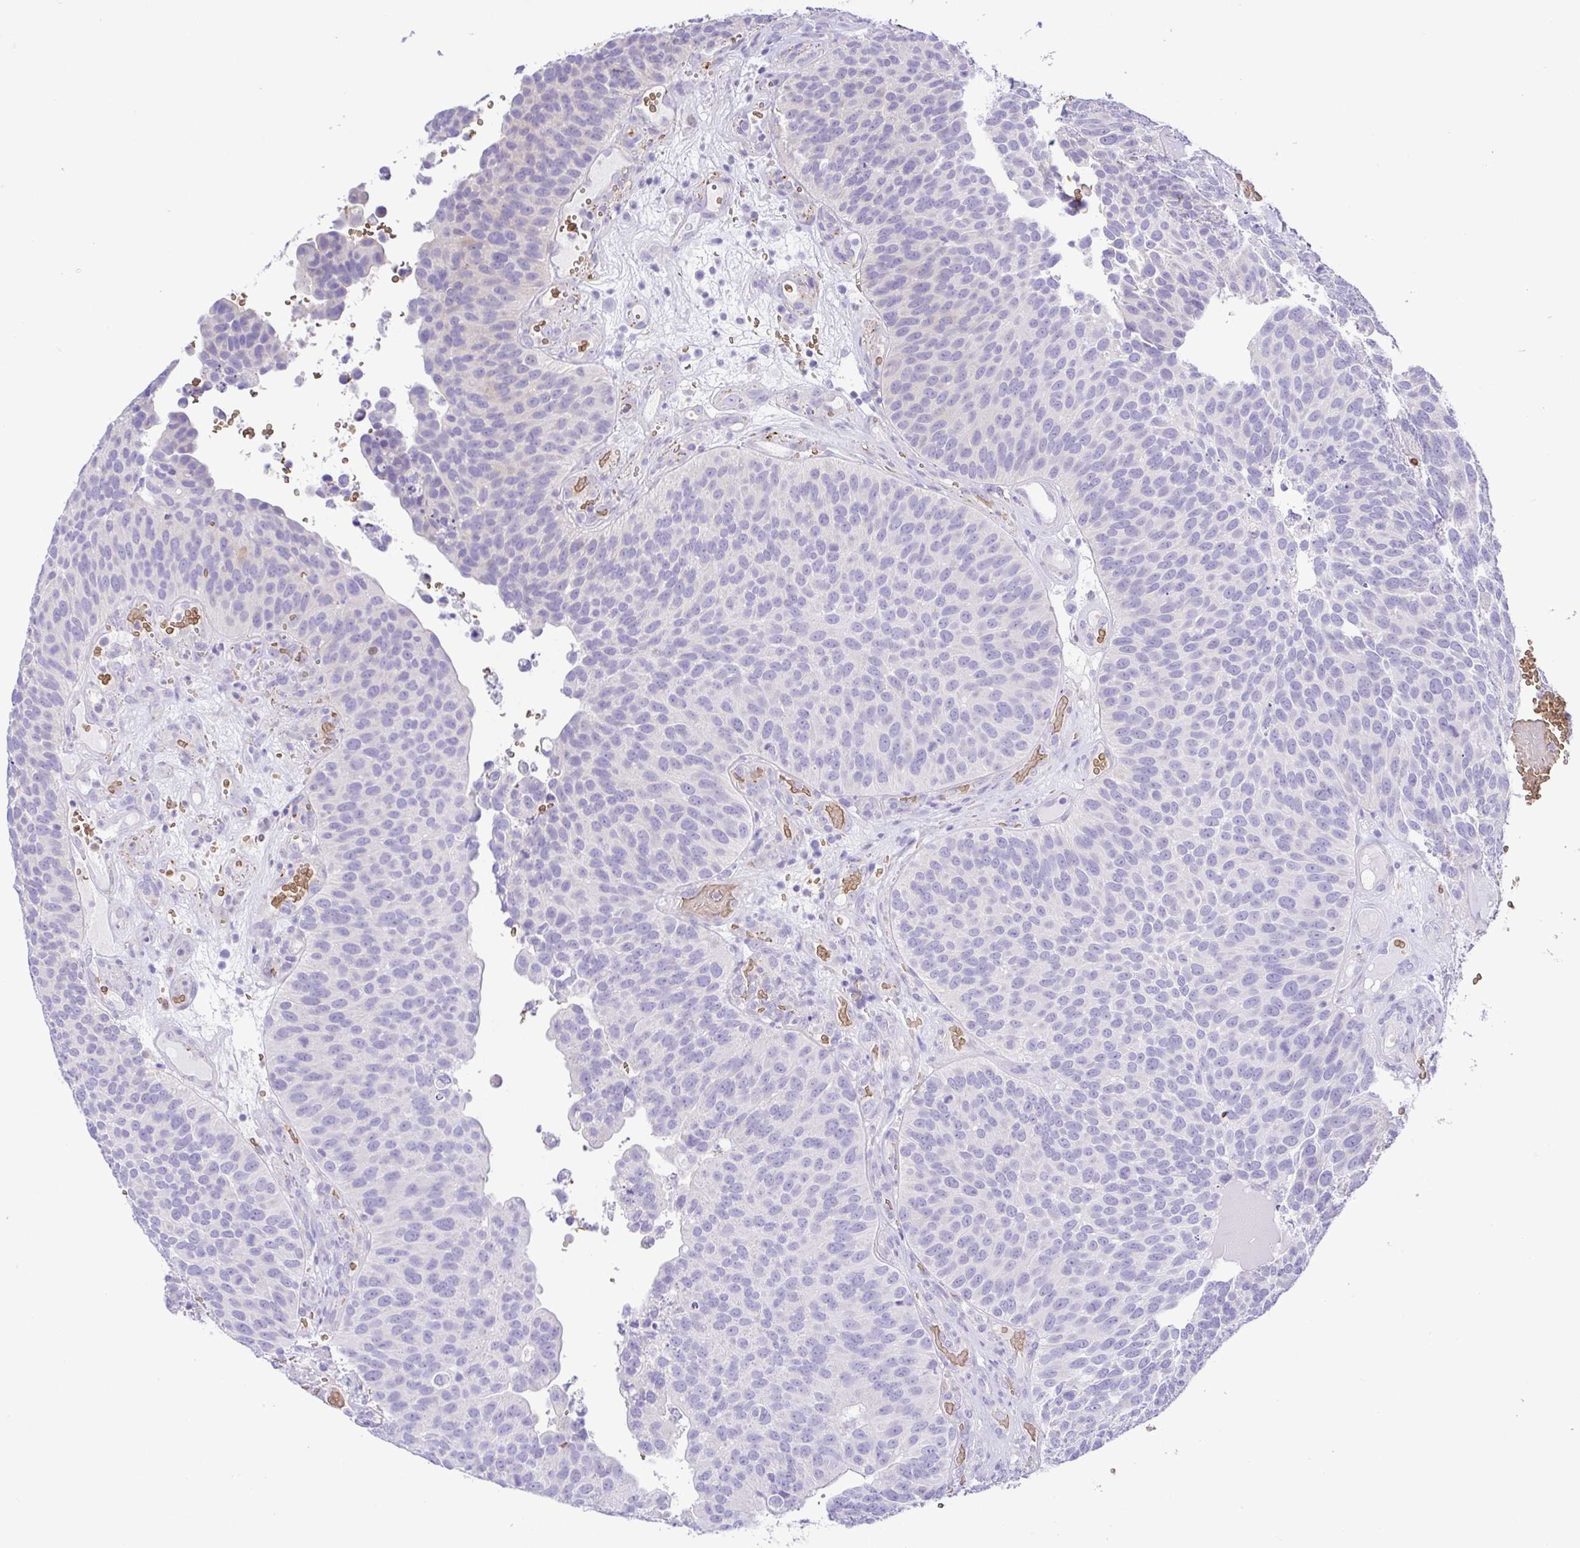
{"staining": {"intensity": "weak", "quantity": "<25%", "location": "cytoplasmic/membranous"}, "tissue": "urothelial cancer", "cell_type": "Tumor cells", "image_type": "cancer", "snomed": [{"axis": "morphology", "description": "Urothelial carcinoma, Low grade"}, {"axis": "topography", "description": "Urinary bladder"}], "caption": "The IHC photomicrograph has no significant positivity in tumor cells of low-grade urothelial carcinoma tissue.", "gene": "EPB42", "patient": {"sex": "male", "age": 76}}